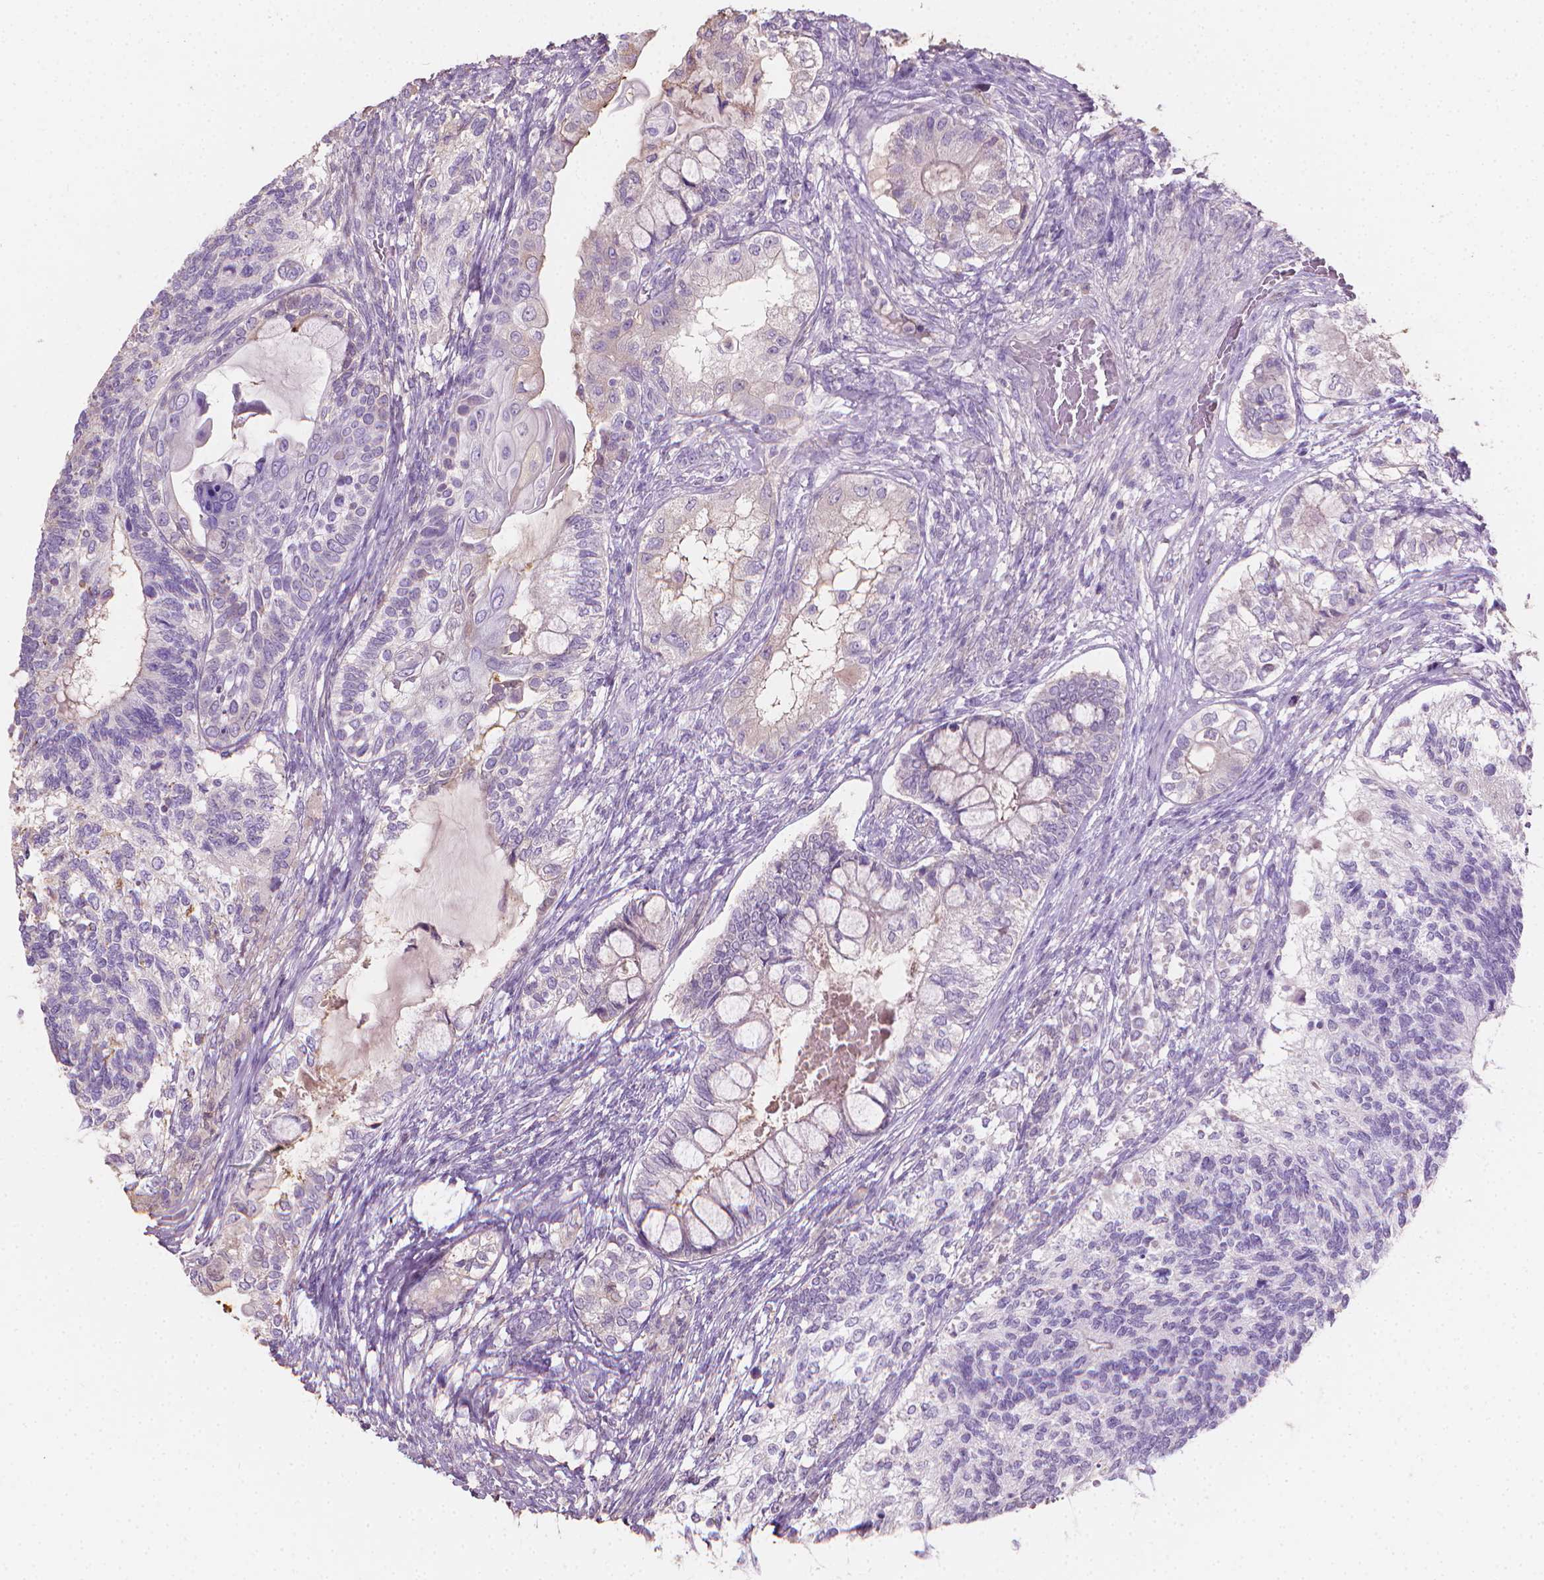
{"staining": {"intensity": "negative", "quantity": "none", "location": "none"}, "tissue": "testis cancer", "cell_type": "Tumor cells", "image_type": "cancer", "snomed": [{"axis": "morphology", "description": "Seminoma, NOS"}, {"axis": "morphology", "description": "Carcinoma, Embryonal, NOS"}, {"axis": "topography", "description": "Testis"}], "caption": "This is an immunohistochemistry photomicrograph of human testis embryonal carcinoma. There is no staining in tumor cells.", "gene": "CABCOCO1", "patient": {"sex": "male", "age": 41}}